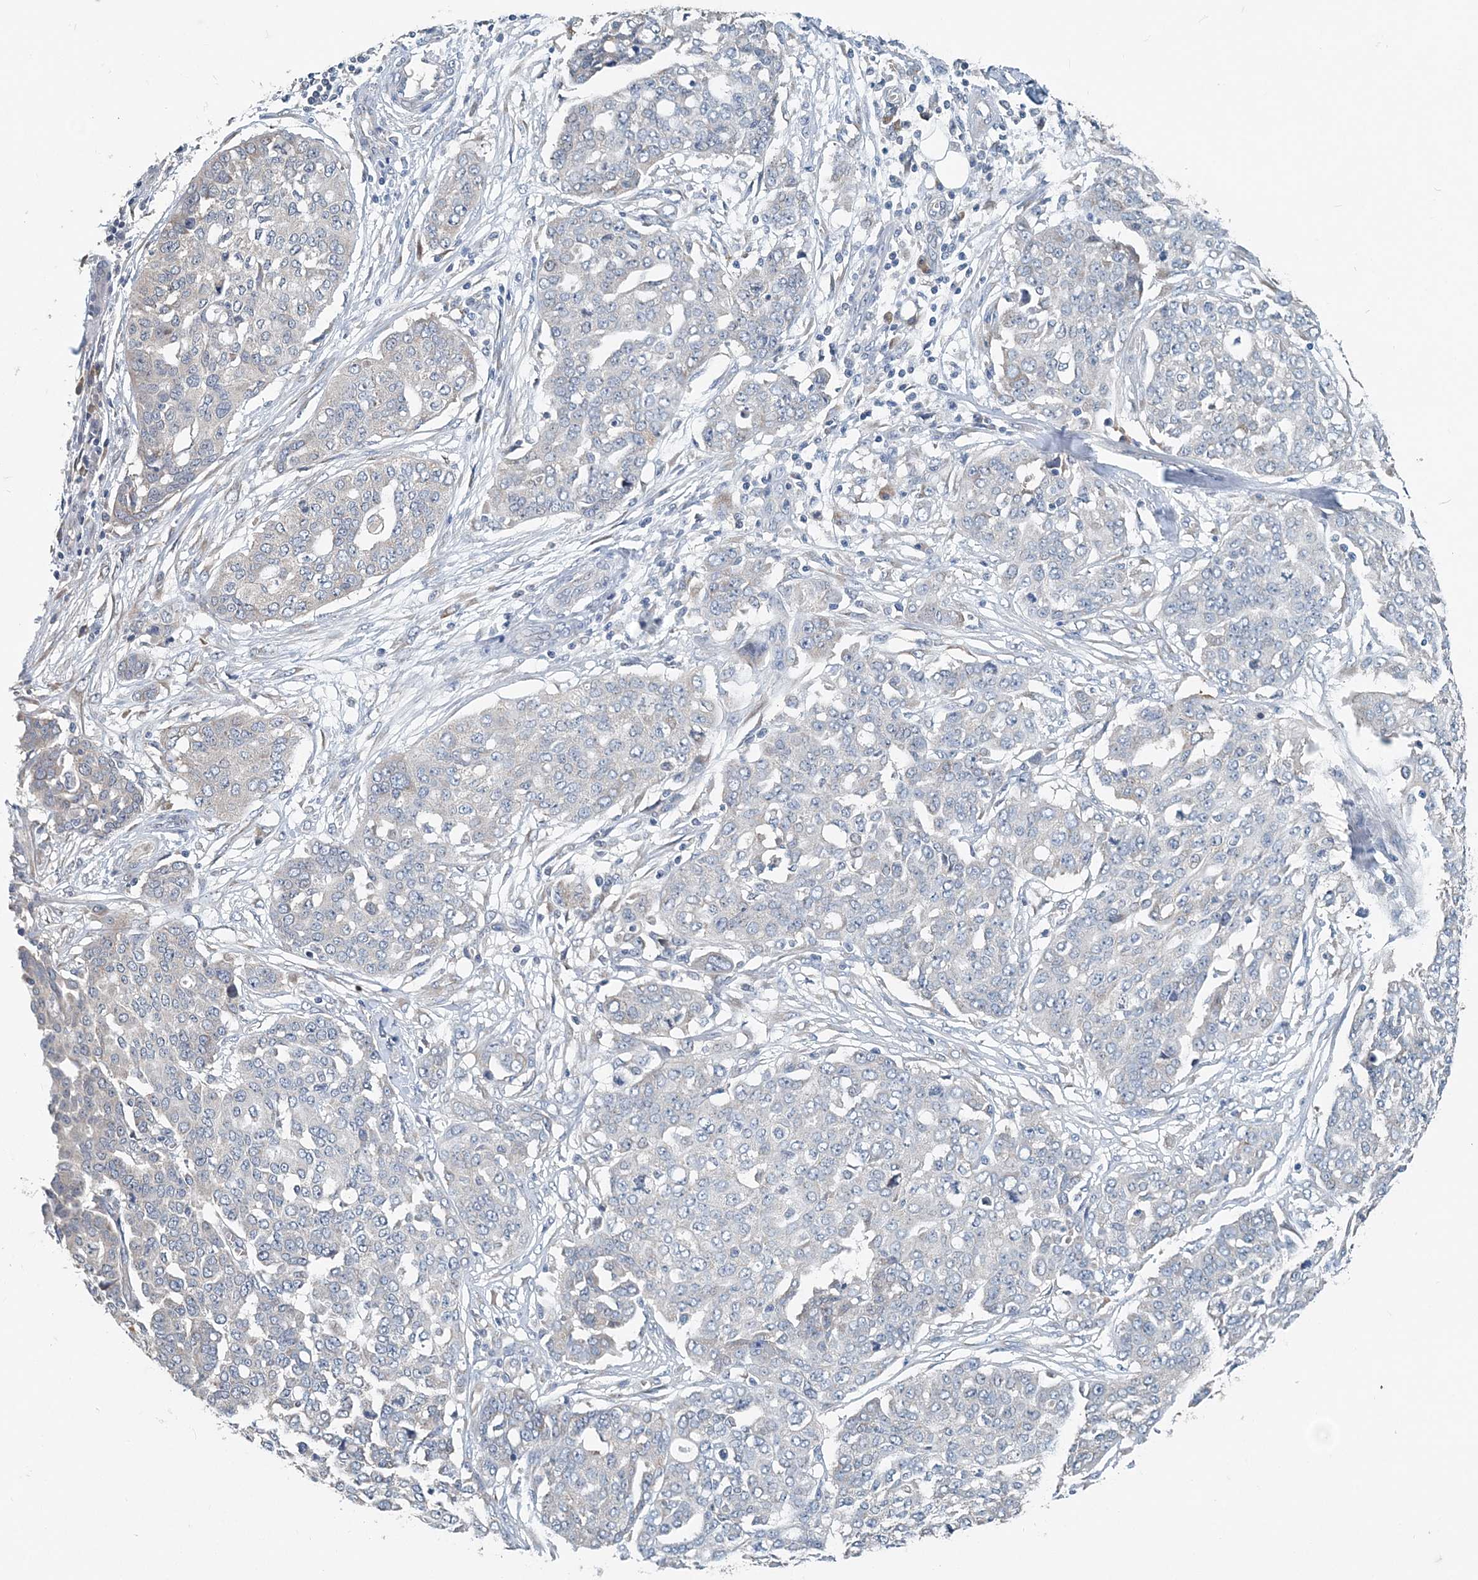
{"staining": {"intensity": "negative", "quantity": "none", "location": "none"}, "tissue": "ovarian cancer", "cell_type": "Tumor cells", "image_type": "cancer", "snomed": [{"axis": "morphology", "description": "Cystadenocarcinoma, serous, NOS"}, {"axis": "topography", "description": "Soft tissue"}, {"axis": "topography", "description": "Ovary"}], "caption": "Micrograph shows no protein staining in tumor cells of serous cystadenocarcinoma (ovarian) tissue.", "gene": "EEF1A2", "patient": {"sex": "female", "age": 57}}